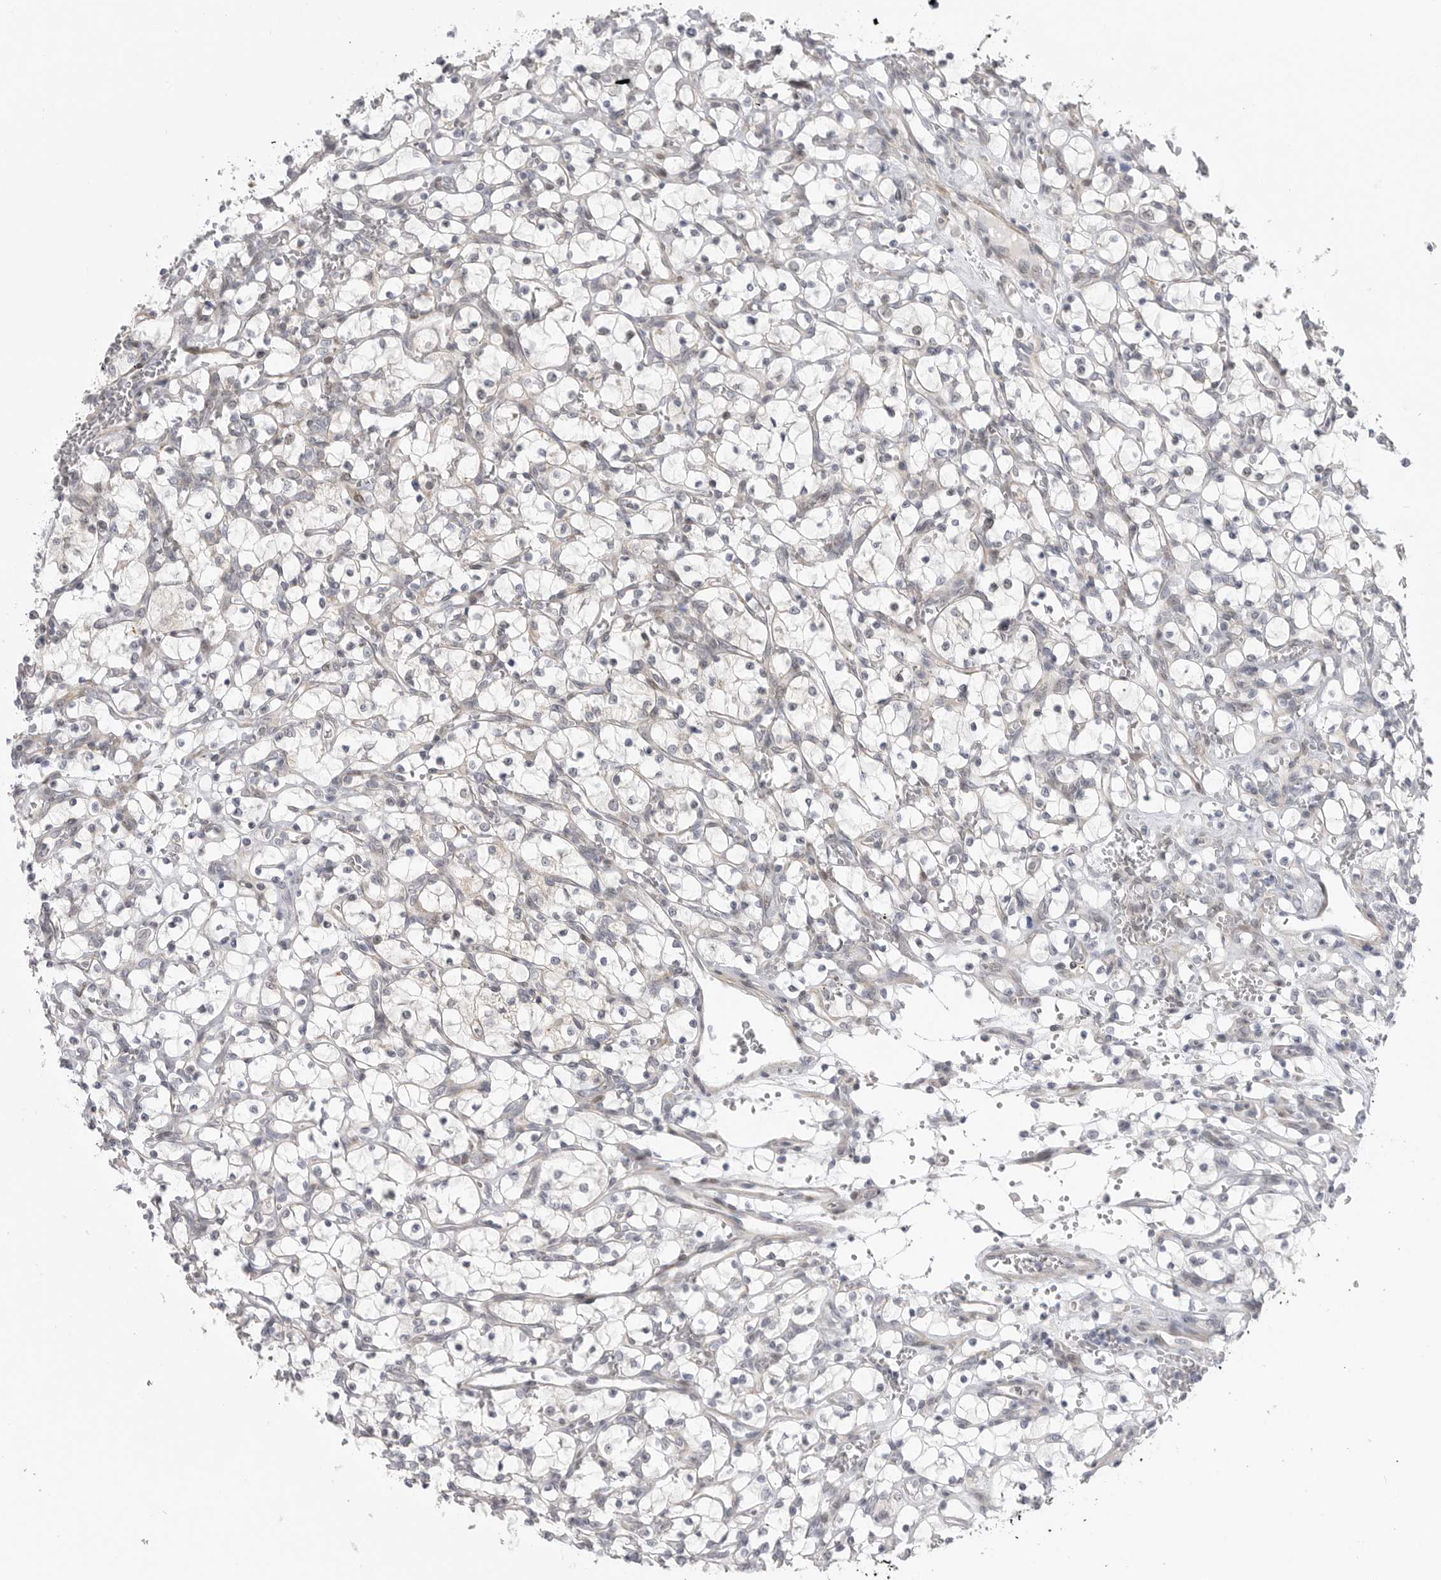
{"staining": {"intensity": "negative", "quantity": "none", "location": "none"}, "tissue": "renal cancer", "cell_type": "Tumor cells", "image_type": "cancer", "snomed": [{"axis": "morphology", "description": "Adenocarcinoma, NOS"}, {"axis": "topography", "description": "Kidney"}], "caption": "High power microscopy micrograph of an immunohistochemistry histopathology image of renal cancer (adenocarcinoma), revealing no significant positivity in tumor cells.", "gene": "GGT6", "patient": {"sex": "female", "age": 69}}